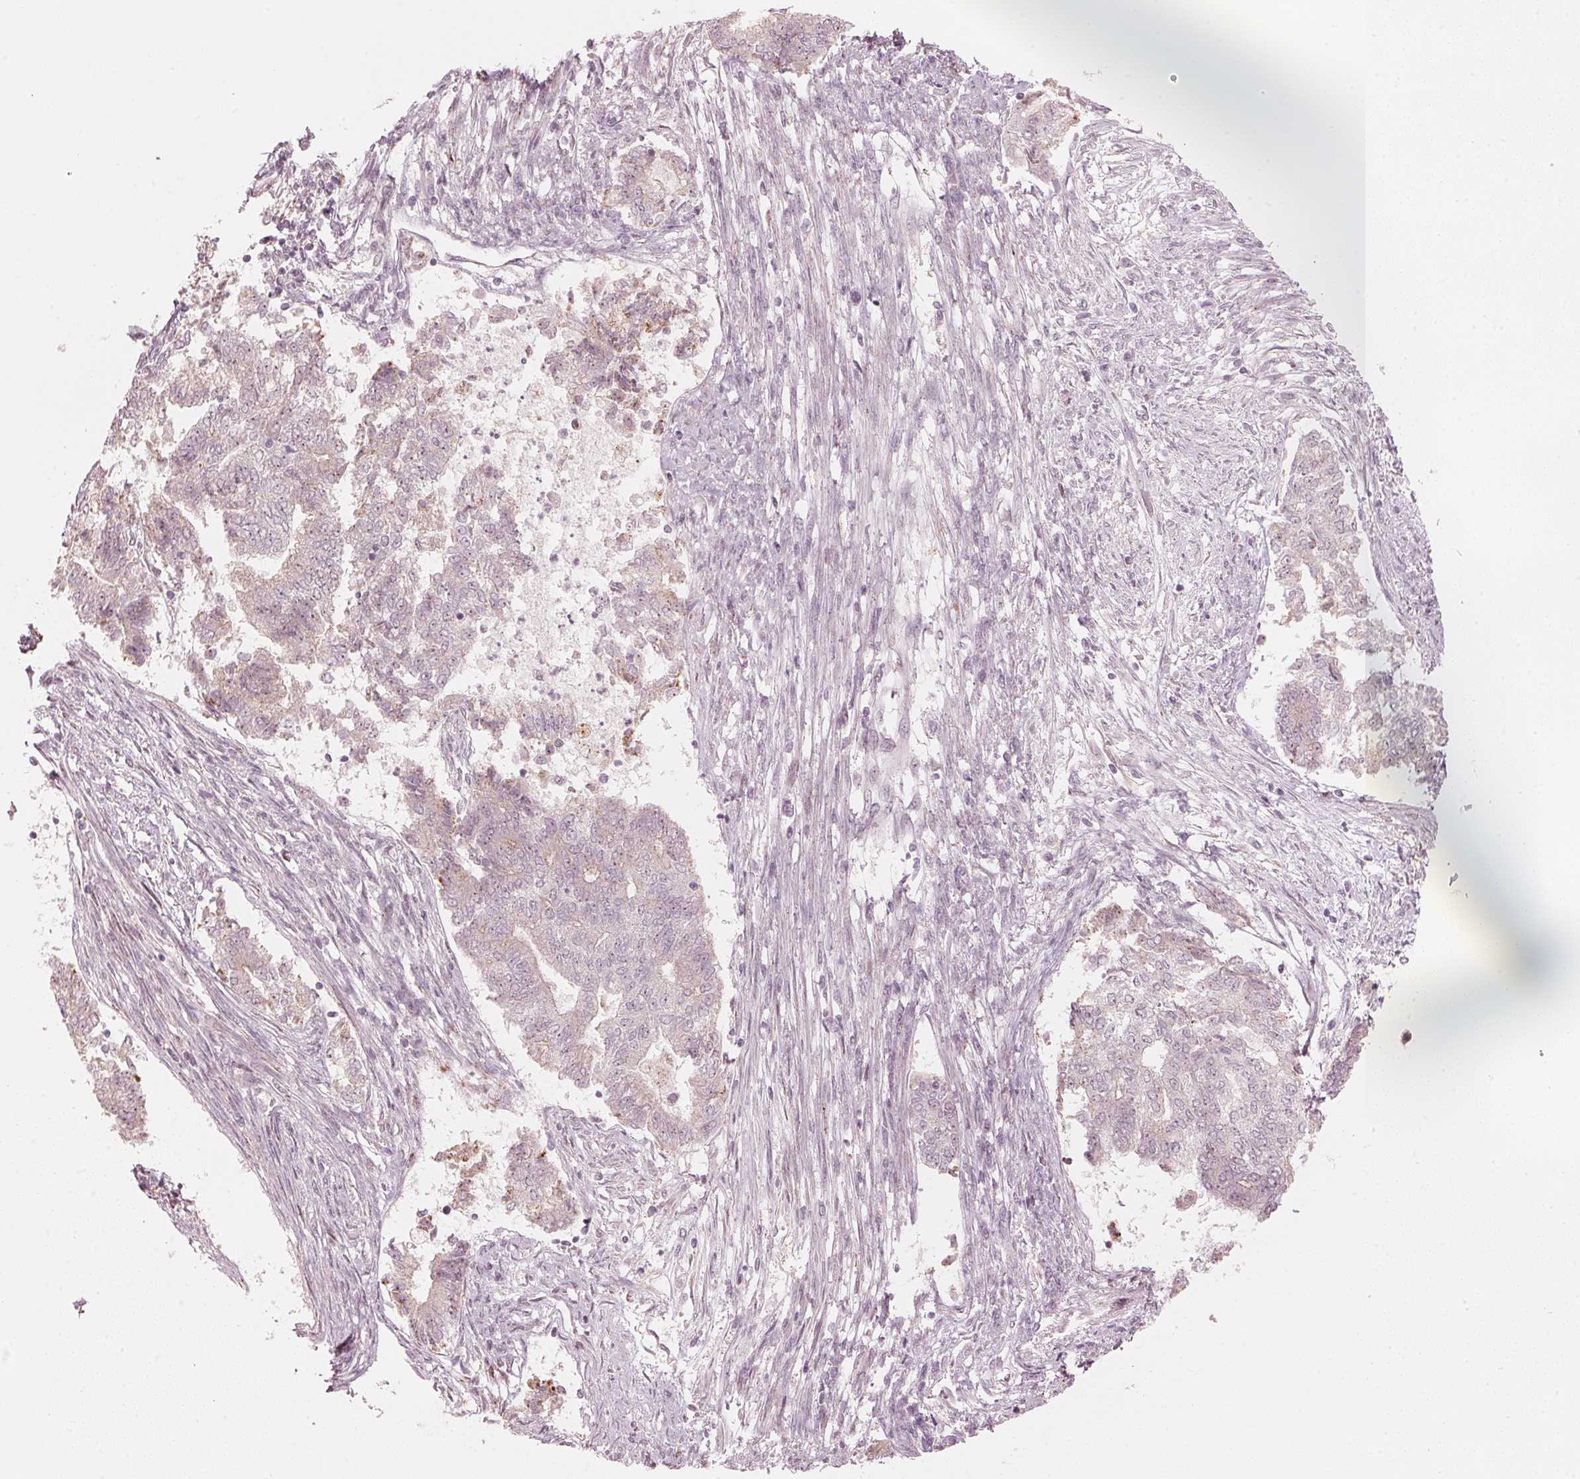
{"staining": {"intensity": "negative", "quantity": "none", "location": "none"}, "tissue": "endometrial cancer", "cell_type": "Tumor cells", "image_type": "cancer", "snomed": [{"axis": "morphology", "description": "Adenocarcinoma, NOS"}, {"axis": "topography", "description": "Endometrium"}], "caption": "The histopathology image demonstrates no significant staining in tumor cells of adenocarcinoma (endometrial). (DAB (3,3'-diaminobenzidine) immunohistochemistry with hematoxylin counter stain).", "gene": "TMED6", "patient": {"sex": "female", "age": 65}}